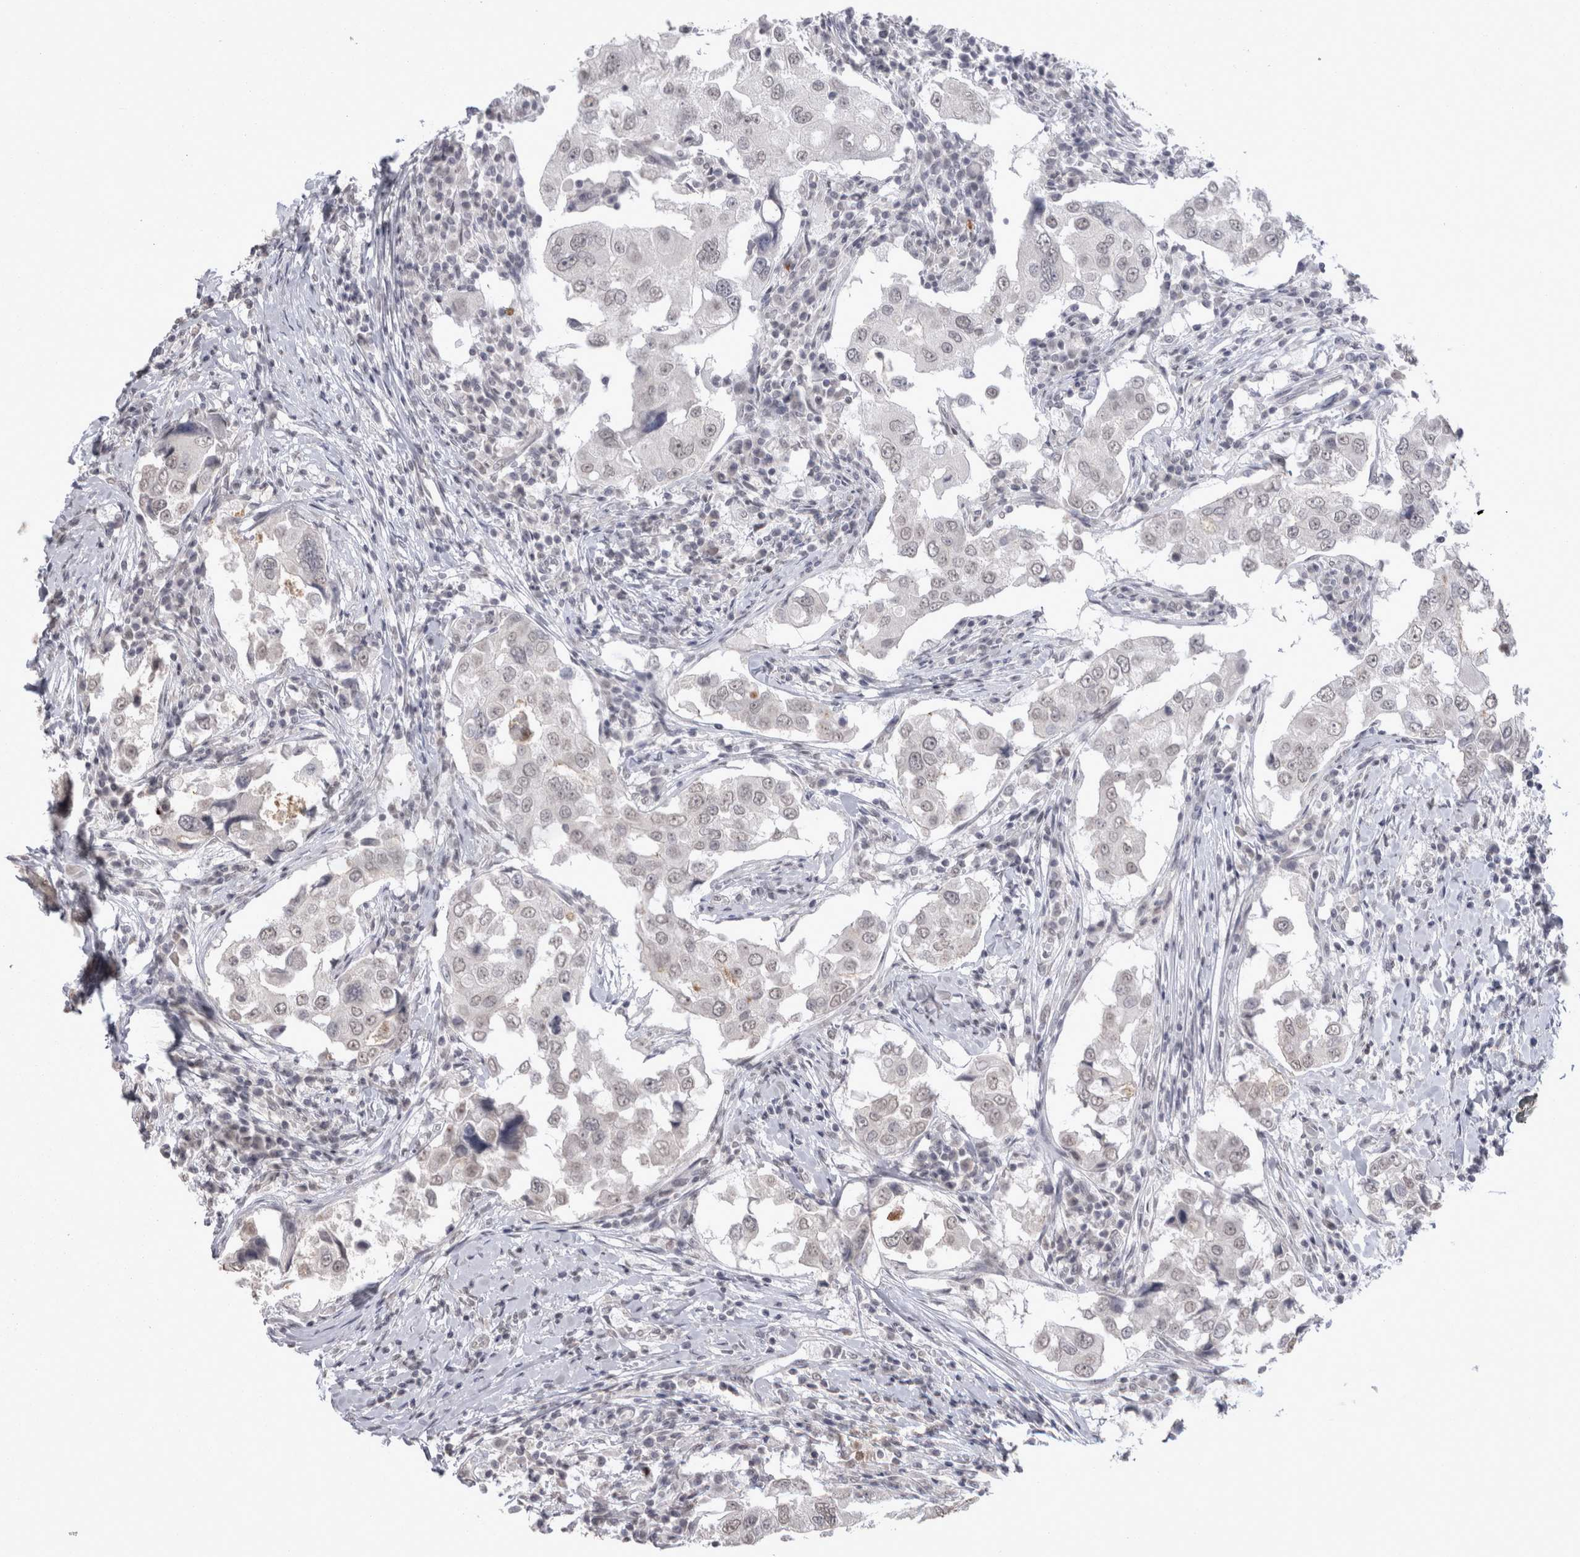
{"staining": {"intensity": "weak", "quantity": "<25%", "location": "nuclear"}, "tissue": "breast cancer", "cell_type": "Tumor cells", "image_type": "cancer", "snomed": [{"axis": "morphology", "description": "Duct carcinoma"}, {"axis": "topography", "description": "Breast"}], "caption": "This is an immunohistochemistry (IHC) histopathology image of breast cancer. There is no positivity in tumor cells.", "gene": "DDX4", "patient": {"sex": "female", "age": 27}}